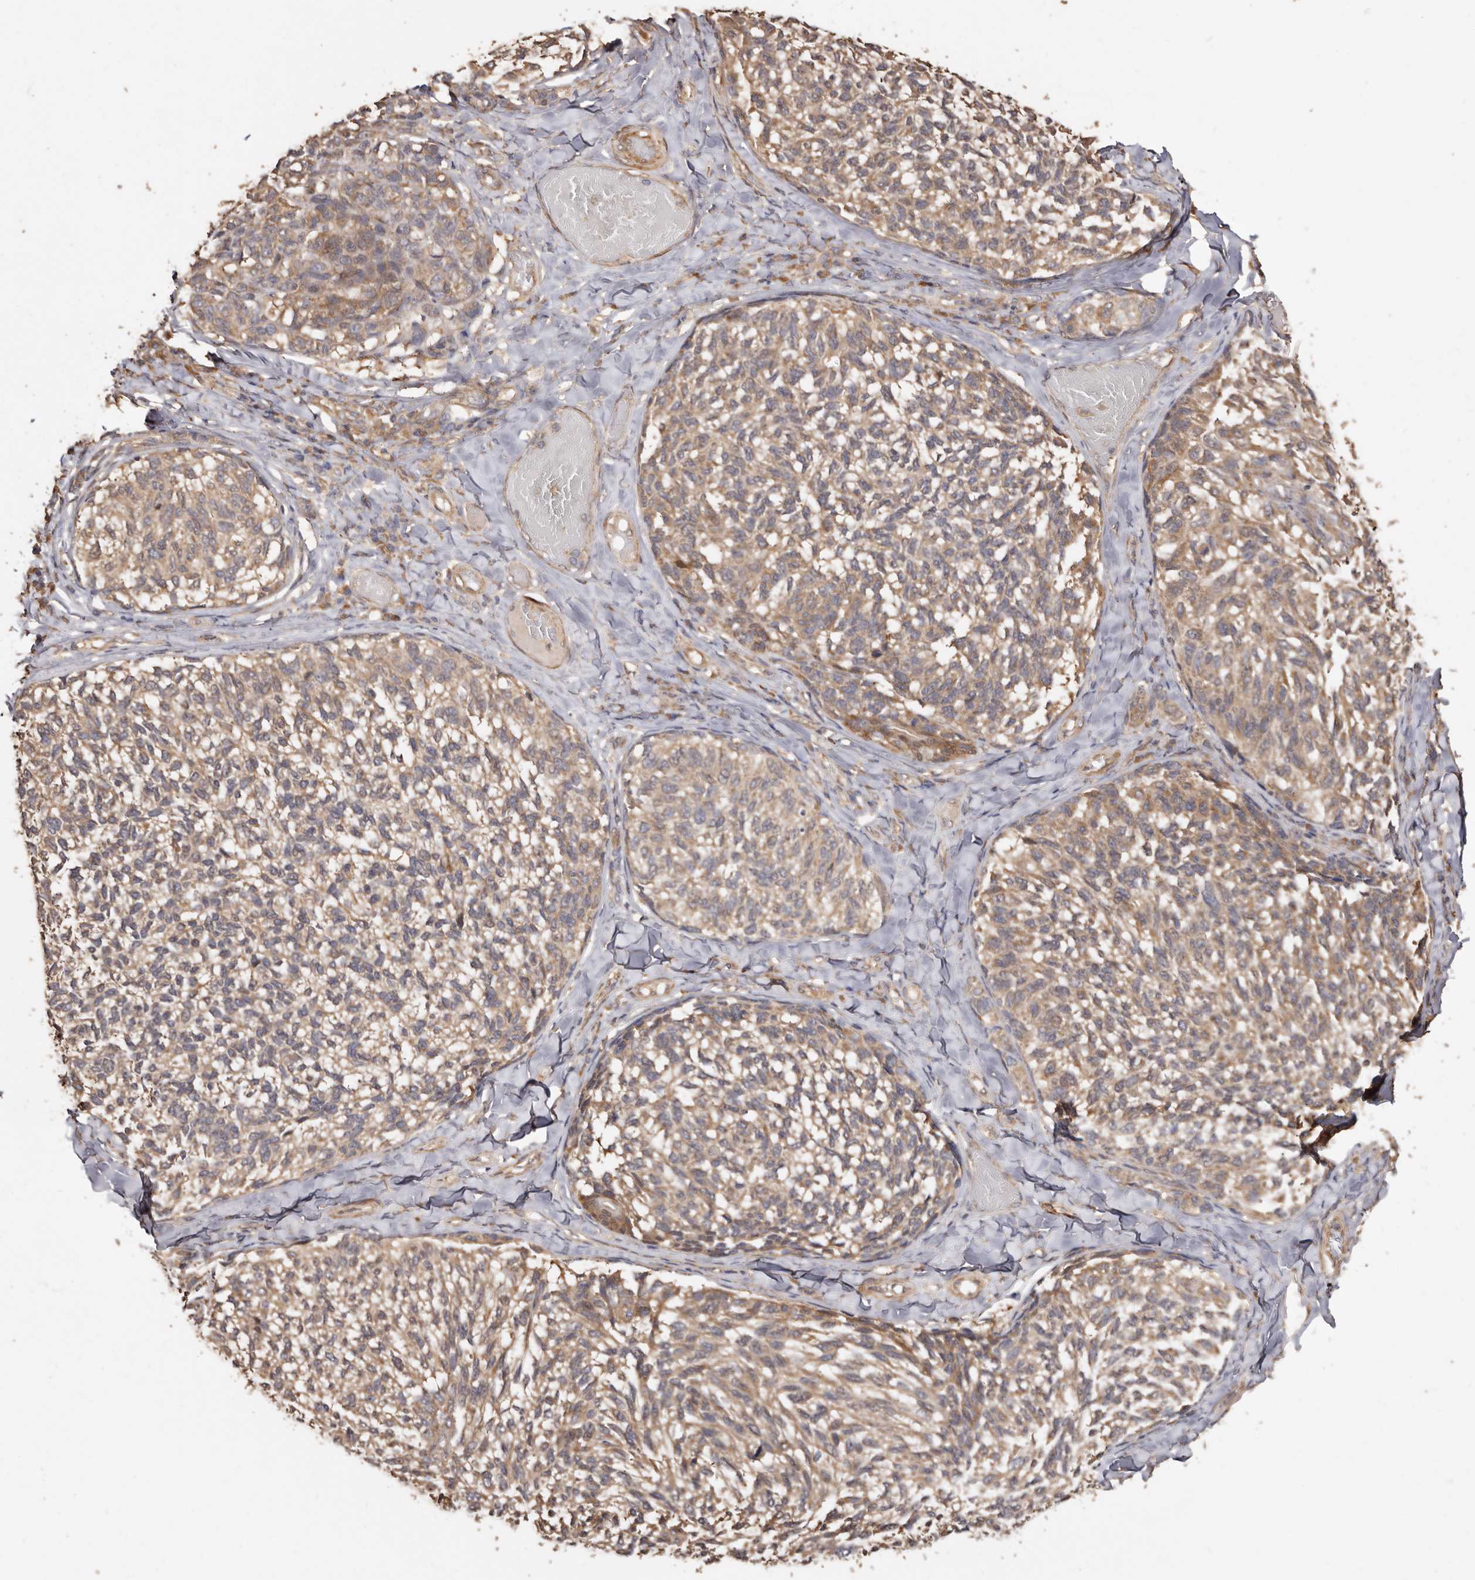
{"staining": {"intensity": "weak", "quantity": ">75%", "location": "cytoplasmic/membranous"}, "tissue": "melanoma", "cell_type": "Tumor cells", "image_type": "cancer", "snomed": [{"axis": "morphology", "description": "Malignant melanoma, NOS"}, {"axis": "topography", "description": "Skin"}], "caption": "Immunohistochemical staining of human malignant melanoma exhibits weak cytoplasmic/membranous protein staining in about >75% of tumor cells. (DAB (3,3'-diaminobenzidine) = brown stain, brightfield microscopy at high magnification).", "gene": "COQ8B", "patient": {"sex": "female", "age": 73}}